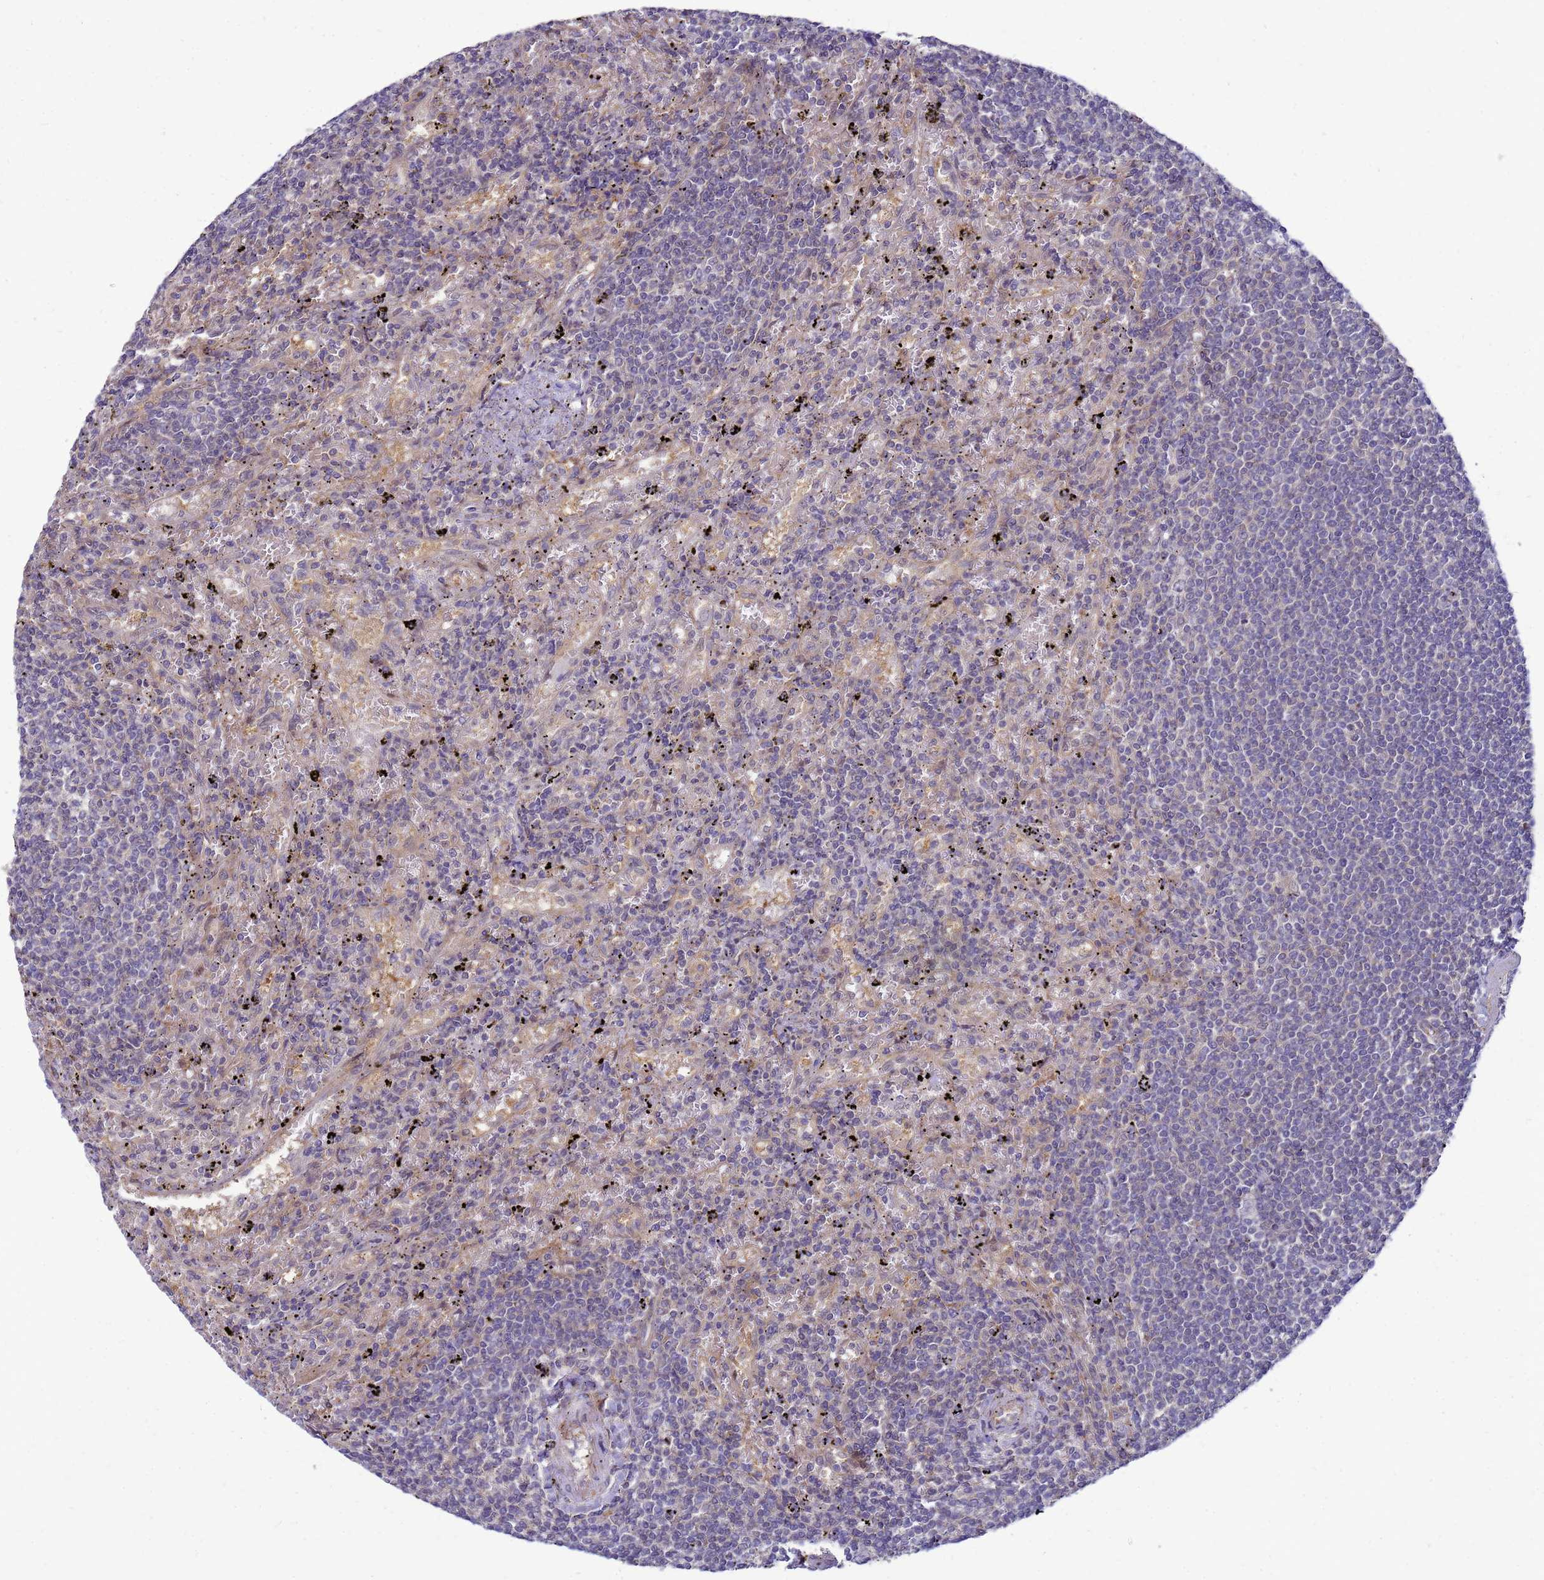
{"staining": {"intensity": "negative", "quantity": "none", "location": "none"}, "tissue": "lymphoma", "cell_type": "Tumor cells", "image_type": "cancer", "snomed": [{"axis": "morphology", "description": "Malignant lymphoma, non-Hodgkin's type, Low grade"}, {"axis": "topography", "description": "Spleen"}], "caption": "Tumor cells are negative for brown protein staining in malignant lymphoma, non-Hodgkin's type (low-grade). (Brightfield microscopy of DAB immunohistochemistry at high magnification).", "gene": "ENOPH1", "patient": {"sex": "male", "age": 76}}